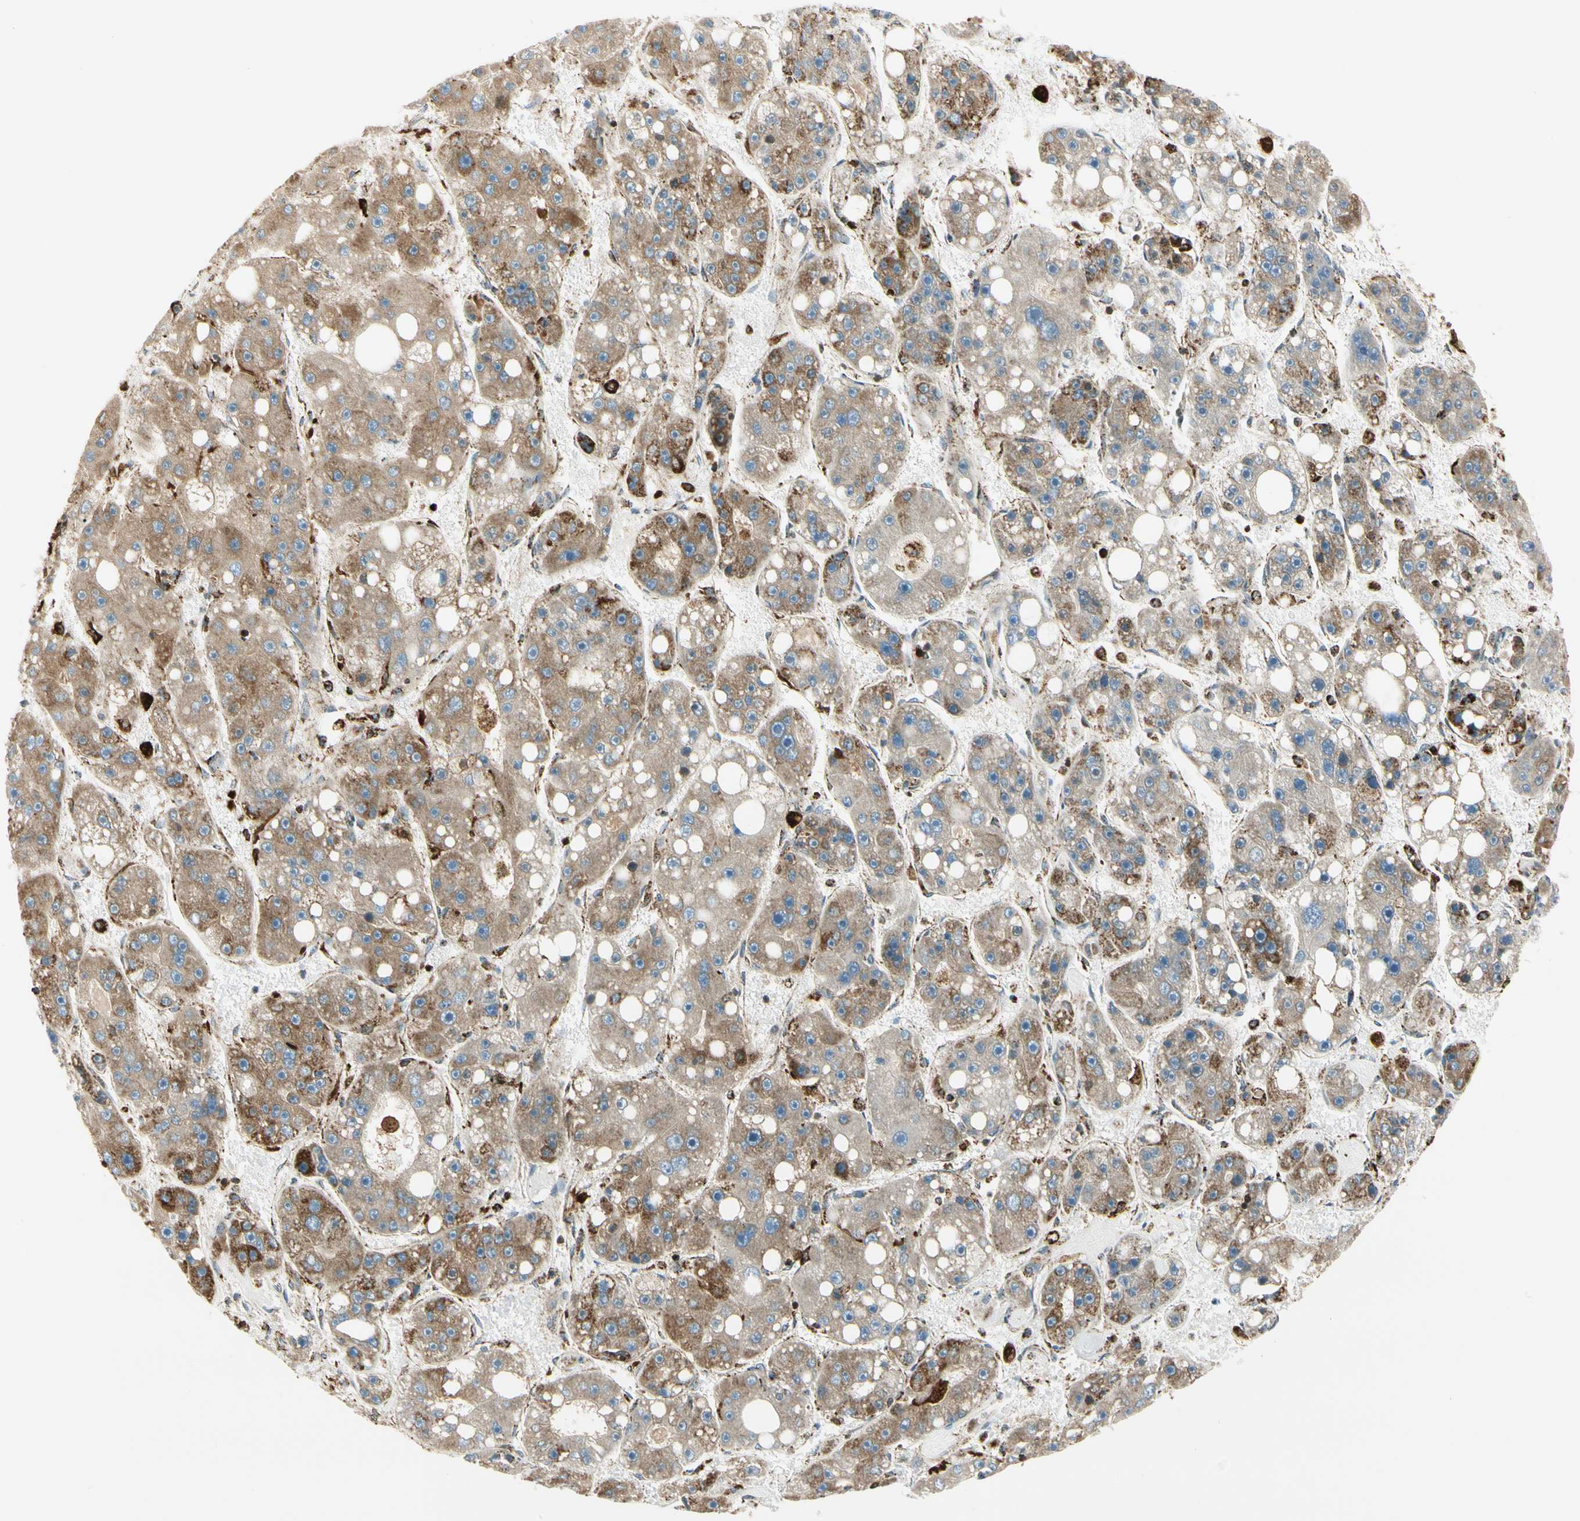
{"staining": {"intensity": "moderate", "quantity": ">75%", "location": "cytoplasmic/membranous"}, "tissue": "liver cancer", "cell_type": "Tumor cells", "image_type": "cancer", "snomed": [{"axis": "morphology", "description": "Carcinoma, Hepatocellular, NOS"}, {"axis": "topography", "description": "Liver"}], "caption": "A high-resolution micrograph shows immunohistochemistry (IHC) staining of hepatocellular carcinoma (liver), which reveals moderate cytoplasmic/membranous staining in about >75% of tumor cells. (DAB = brown stain, brightfield microscopy at high magnification).", "gene": "ME2", "patient": {"sex": "female", "age": 61}}